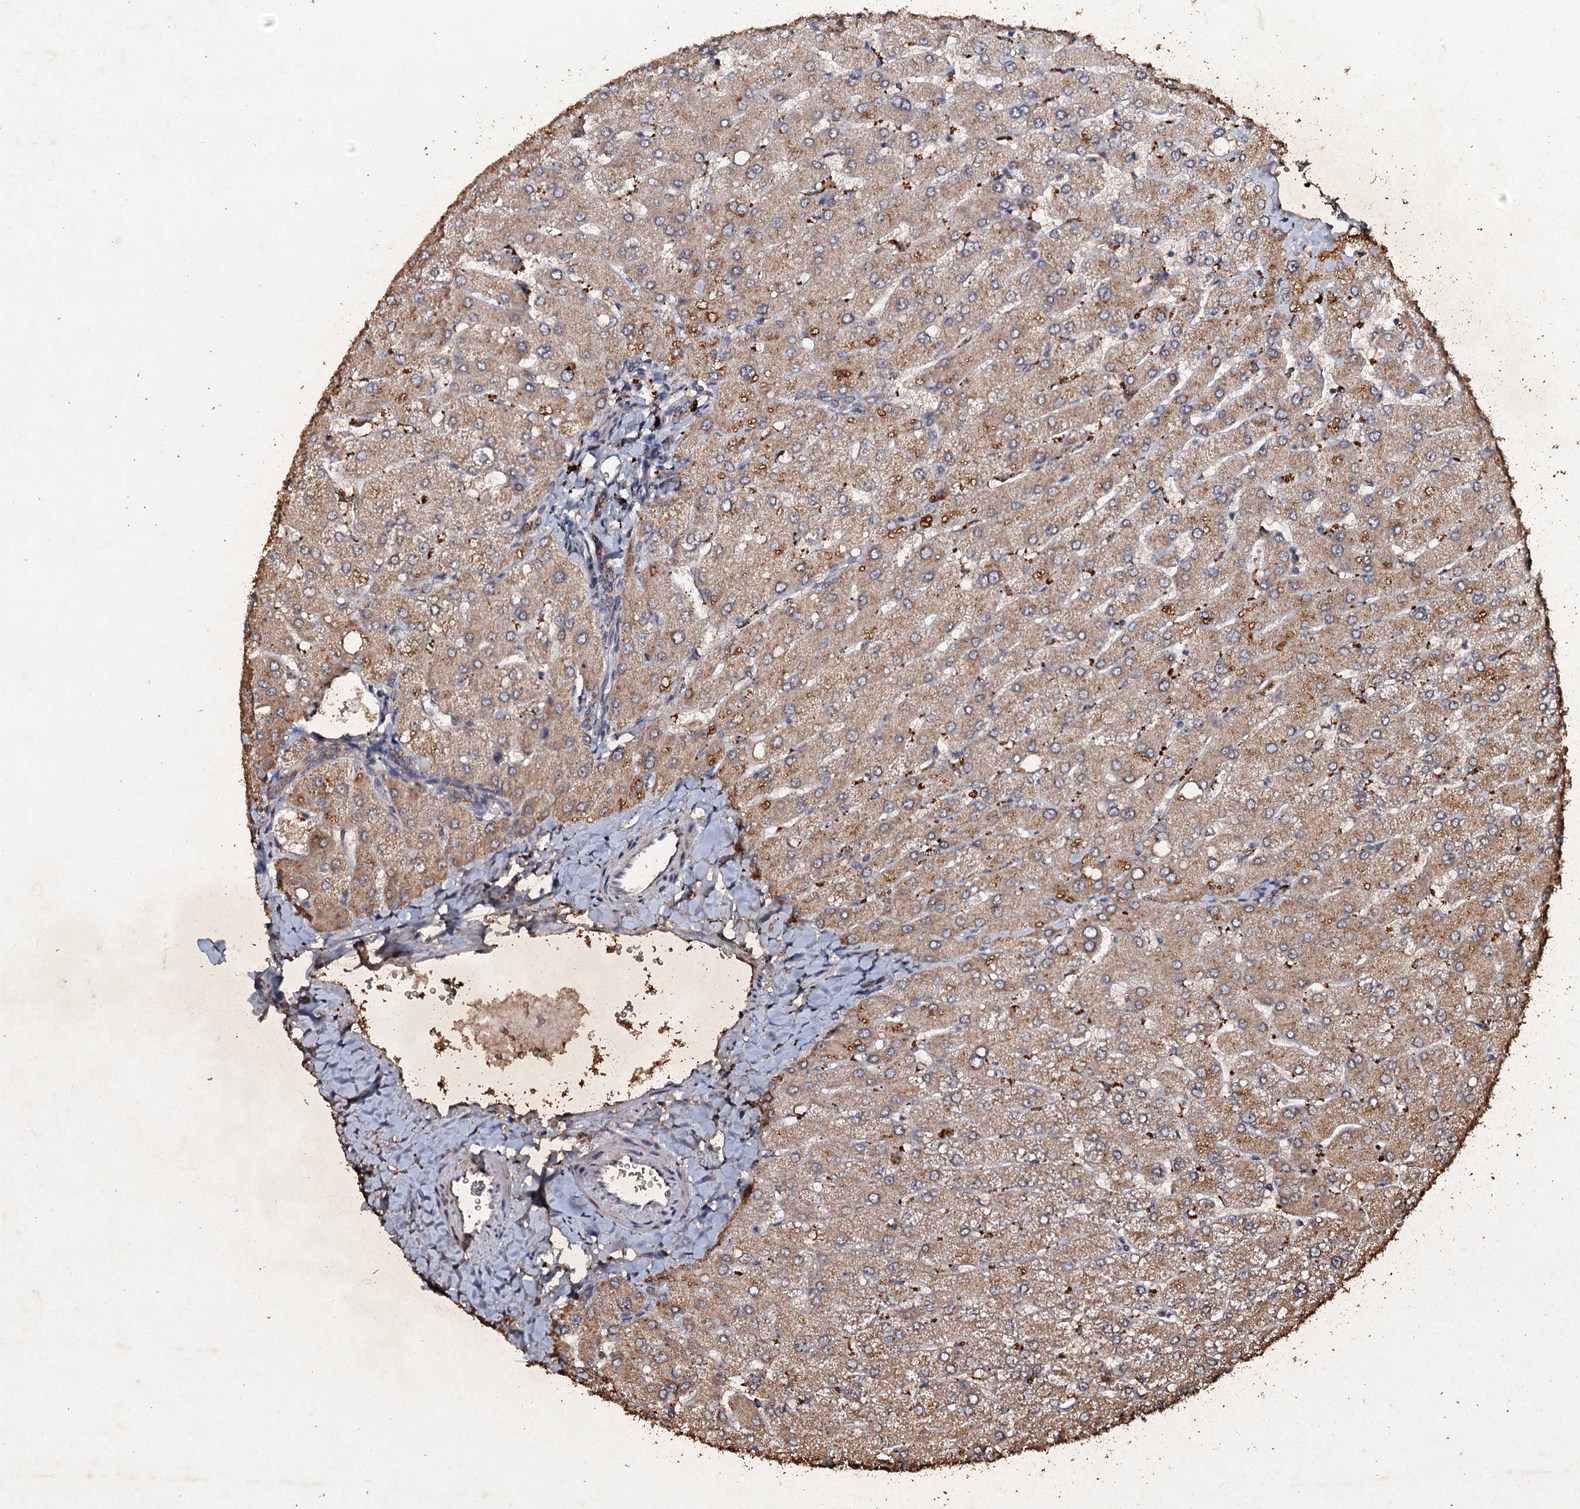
{"staining": {"intensity": "negative", "quantity": "none", "location": "none"}, "tissue": "liver", "cell_type": "Cholangiocytes", "image_type": "normal", "snomed": [{"axis": "morphology", "description": "Normal tissue, NOS"}, {"axis": "topography", "description": "Liver"}], "caption": "IHC of benign human liver shows no expression in cholangiocytes.", "gene": "ADAMTS10", "patient": {"sex": "male", "age": 55}}